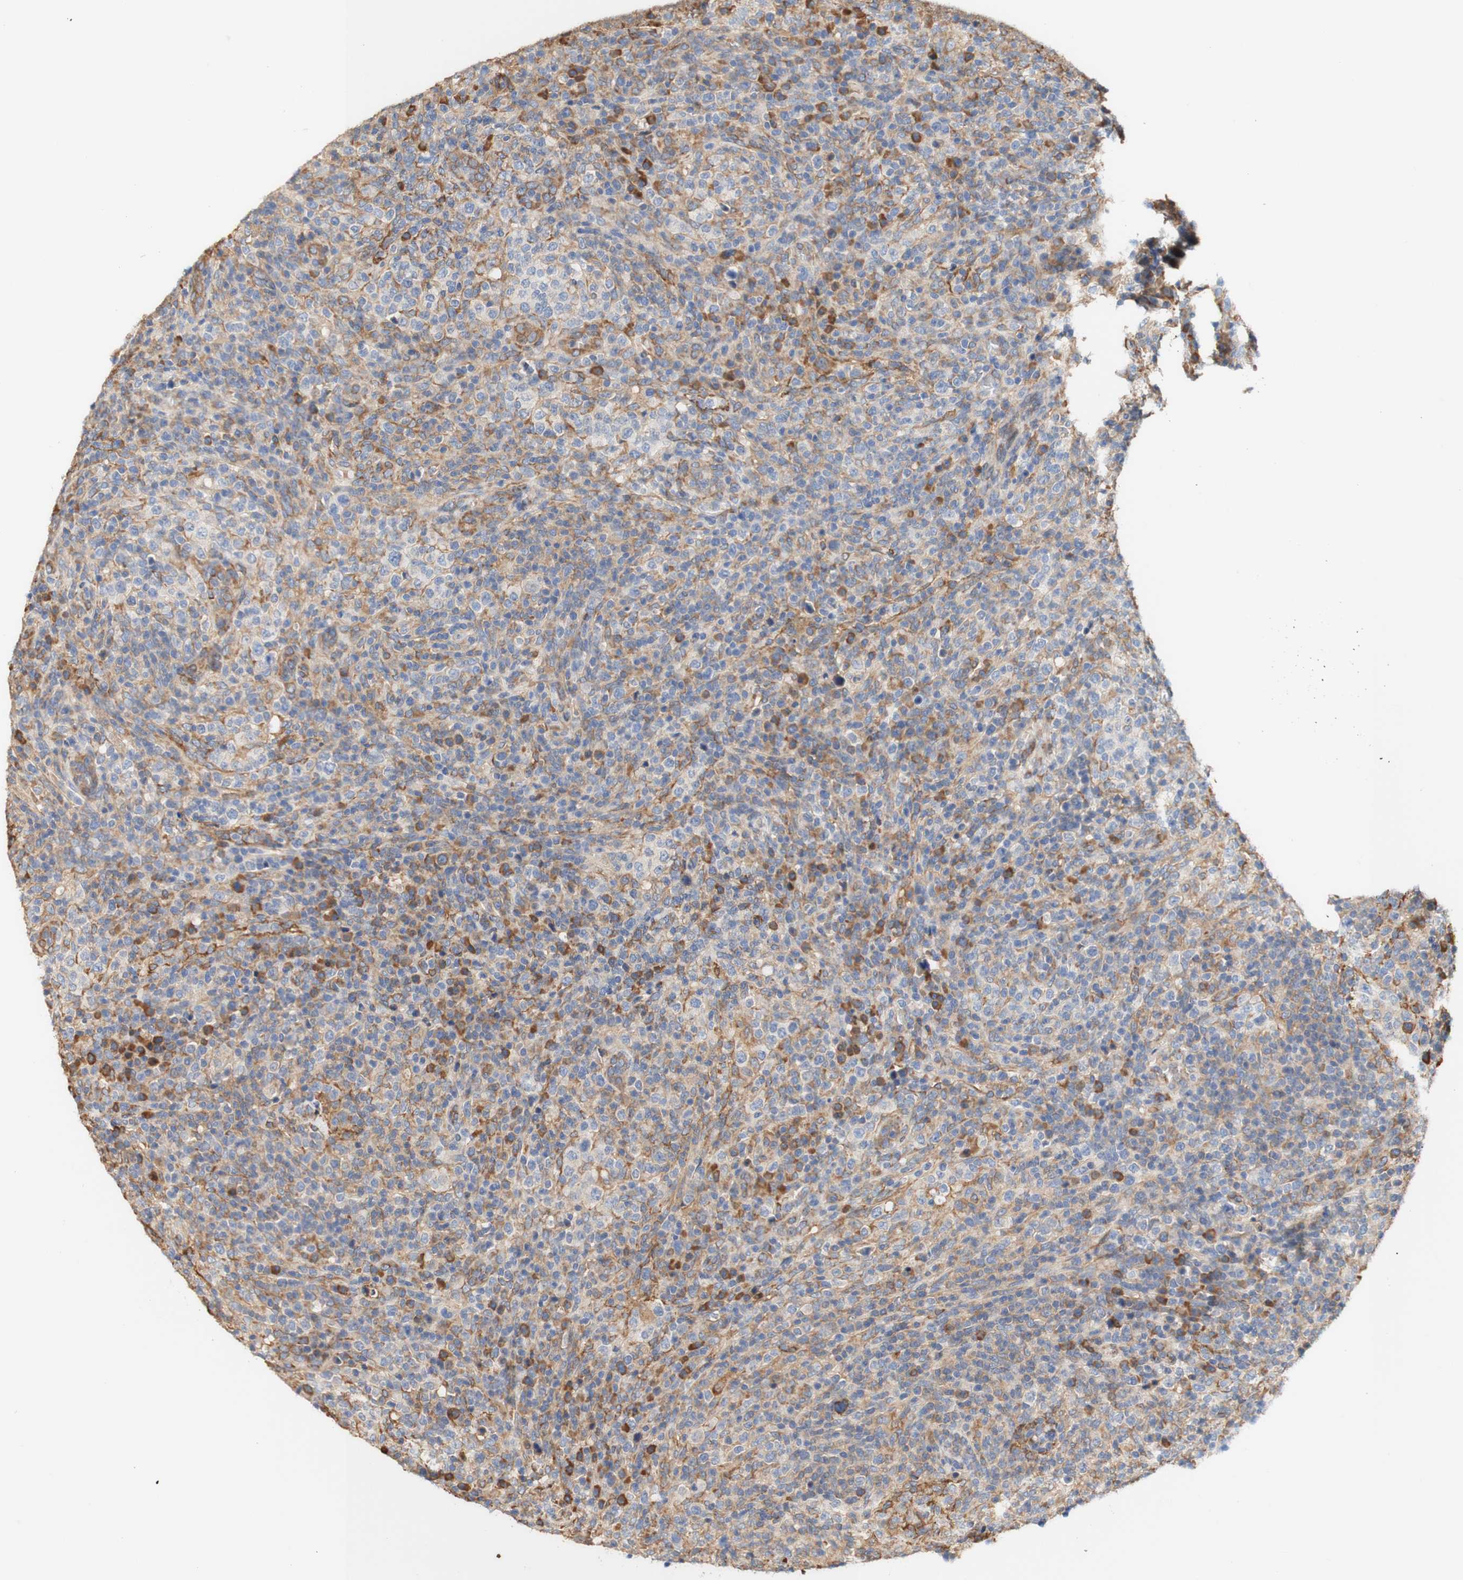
{"staining": {"intensity": "moderate", "quantity": "25%-75%", "location": "cytoplasmic/membranous"}, "tissue": "lymphoma", "cell_type": "Tumor cells", "image_type": "cancer", "snomed": [{"axis": "morphology", "description": "Malignant lymphoma, non-Hodgkin's type, High grade"}, {"axis": "topography", "description": "Lymph node"}], "caption": "This photomicrograph displays lymphoma stained with immunohistochemistry (IHC) to label a protein in brown. The cytoplasmic/membranous of tumor cells show moderate positivity for the protein. Nuclei are counter-stained blue.", "gene": "EIF2AK4", "patient": {"sex": "female", "age": 76}}